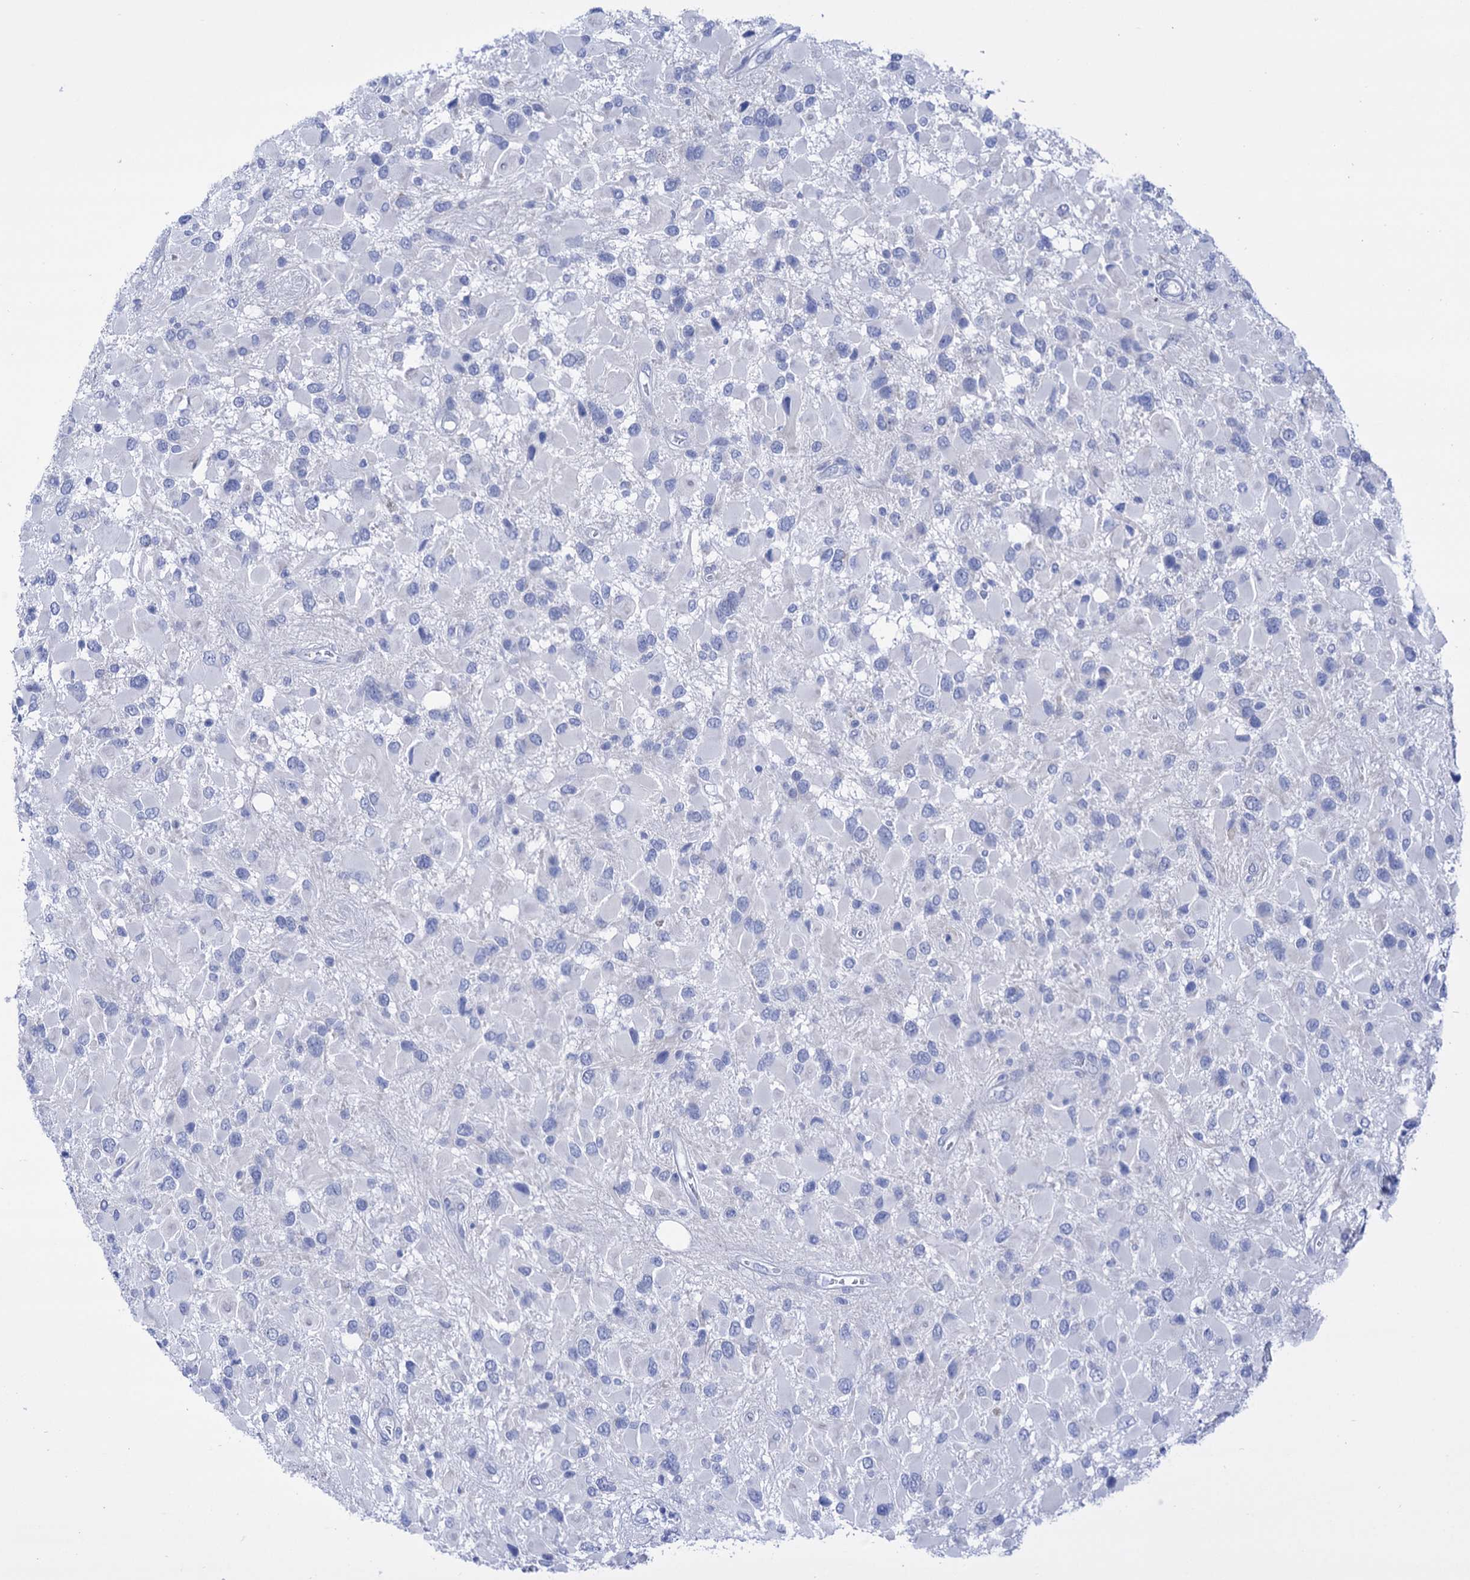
{"staining": {"intensity": "negative", "quantity": "none", "location": "none"}, "tissue": "glioma", "cell_type": "Tumor cells", "image_type": "cancer", "snomed": [{"axis": "morphology", "description": "Glioma, malignant, High grade"}, {"axis": "topography", "description": "Brain"}], "caption": "High magnification brightfield microscopy of malignant glioma (high-grade) stained with DAB (3,3'-diaminobenzidine) (brown) and counterstained with hematoxylin (blue): tumor cells show no significant expression.", "gene": "YARS2", "patient": {"sex": "male", "age": 53}}